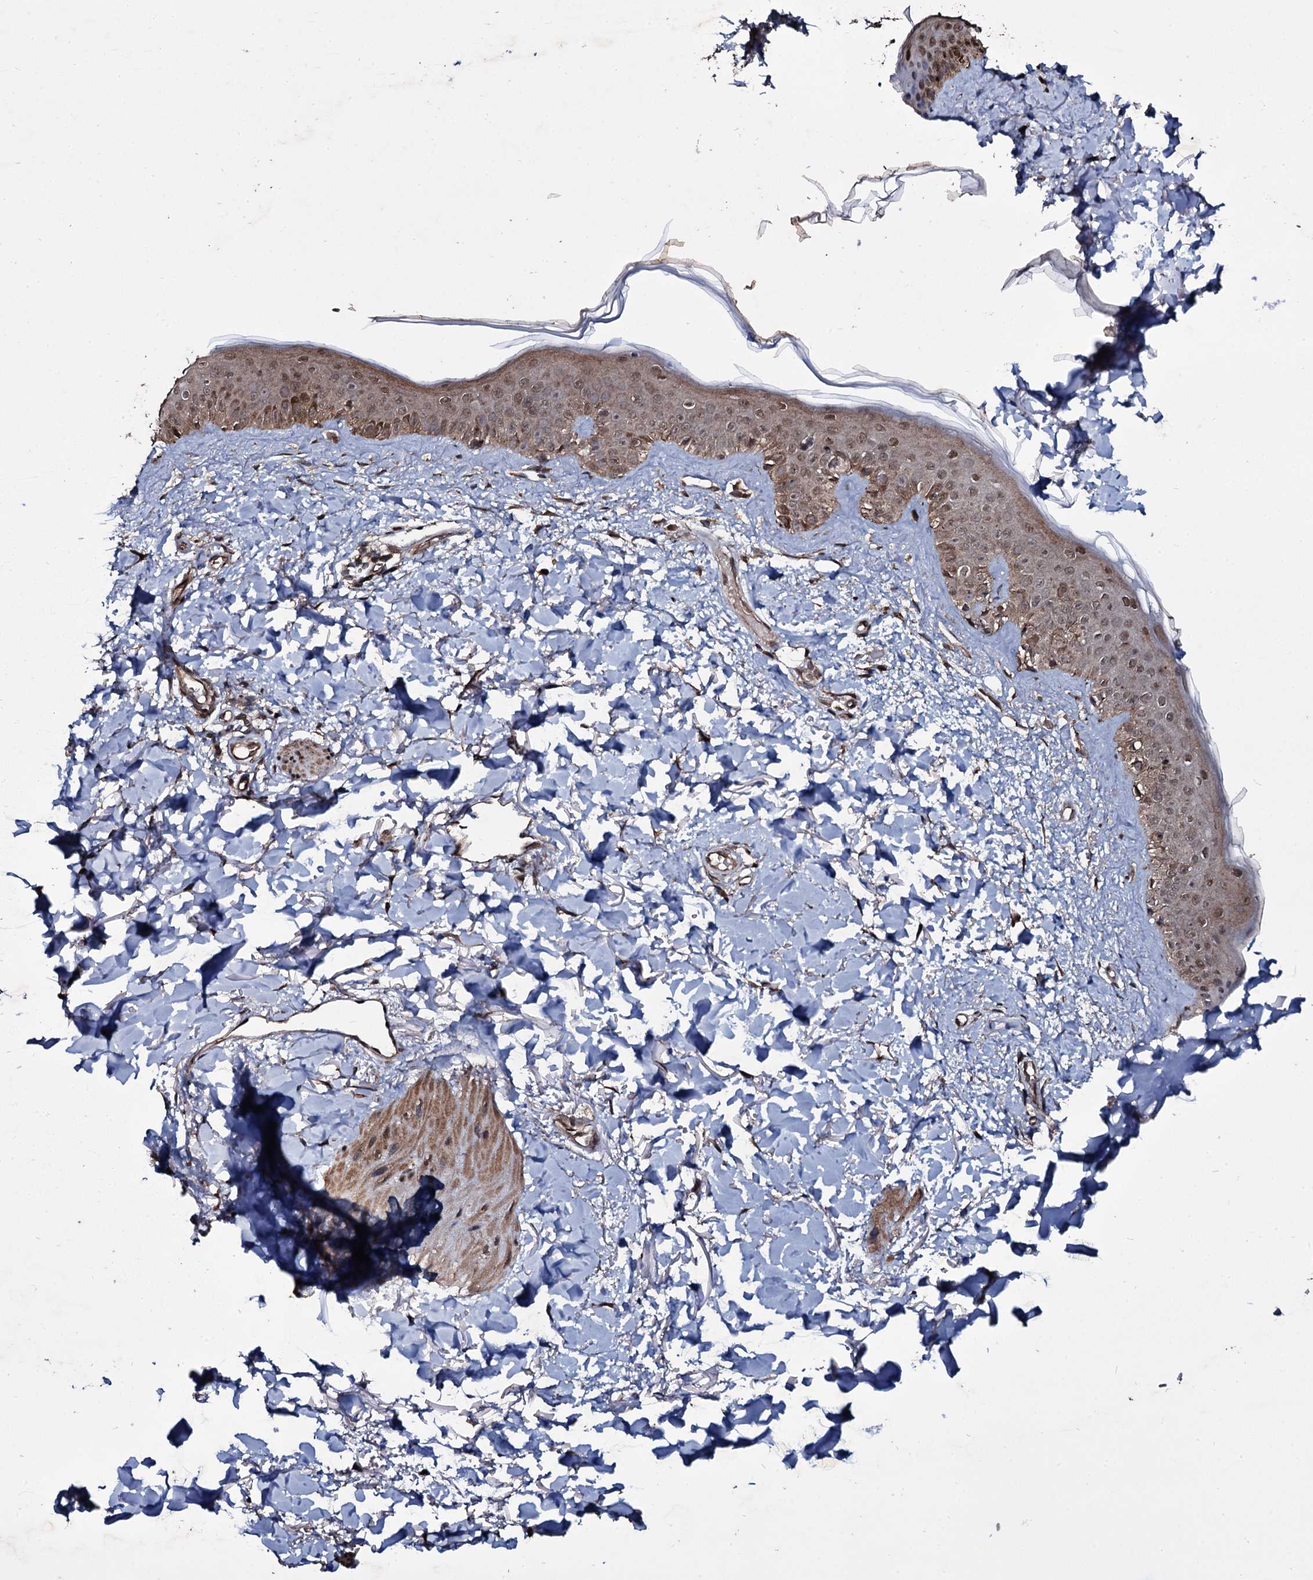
{"staining": {"intensity": "moderate", "quantity": ">75%", "location": "cytoplasmic/membranous"}, "tissue": "skin", "cell_type": "Fibroblasts", "image_type": "normal", "snomed": [{"axis": "morphology", "description": "Normal tissue, NOS"}, {"axis": "topography", "description": "Skin"}], "caption": "Immunohistochemistry (IHC) photomicrograph of benign skin stained for a protein (brown), which shows medium levels of moderate cytoplasmic/membranous staining in about >75% of fibroblasts.", "gene": "MRPS31", "patient": {"sex": "female", "age": 58}}